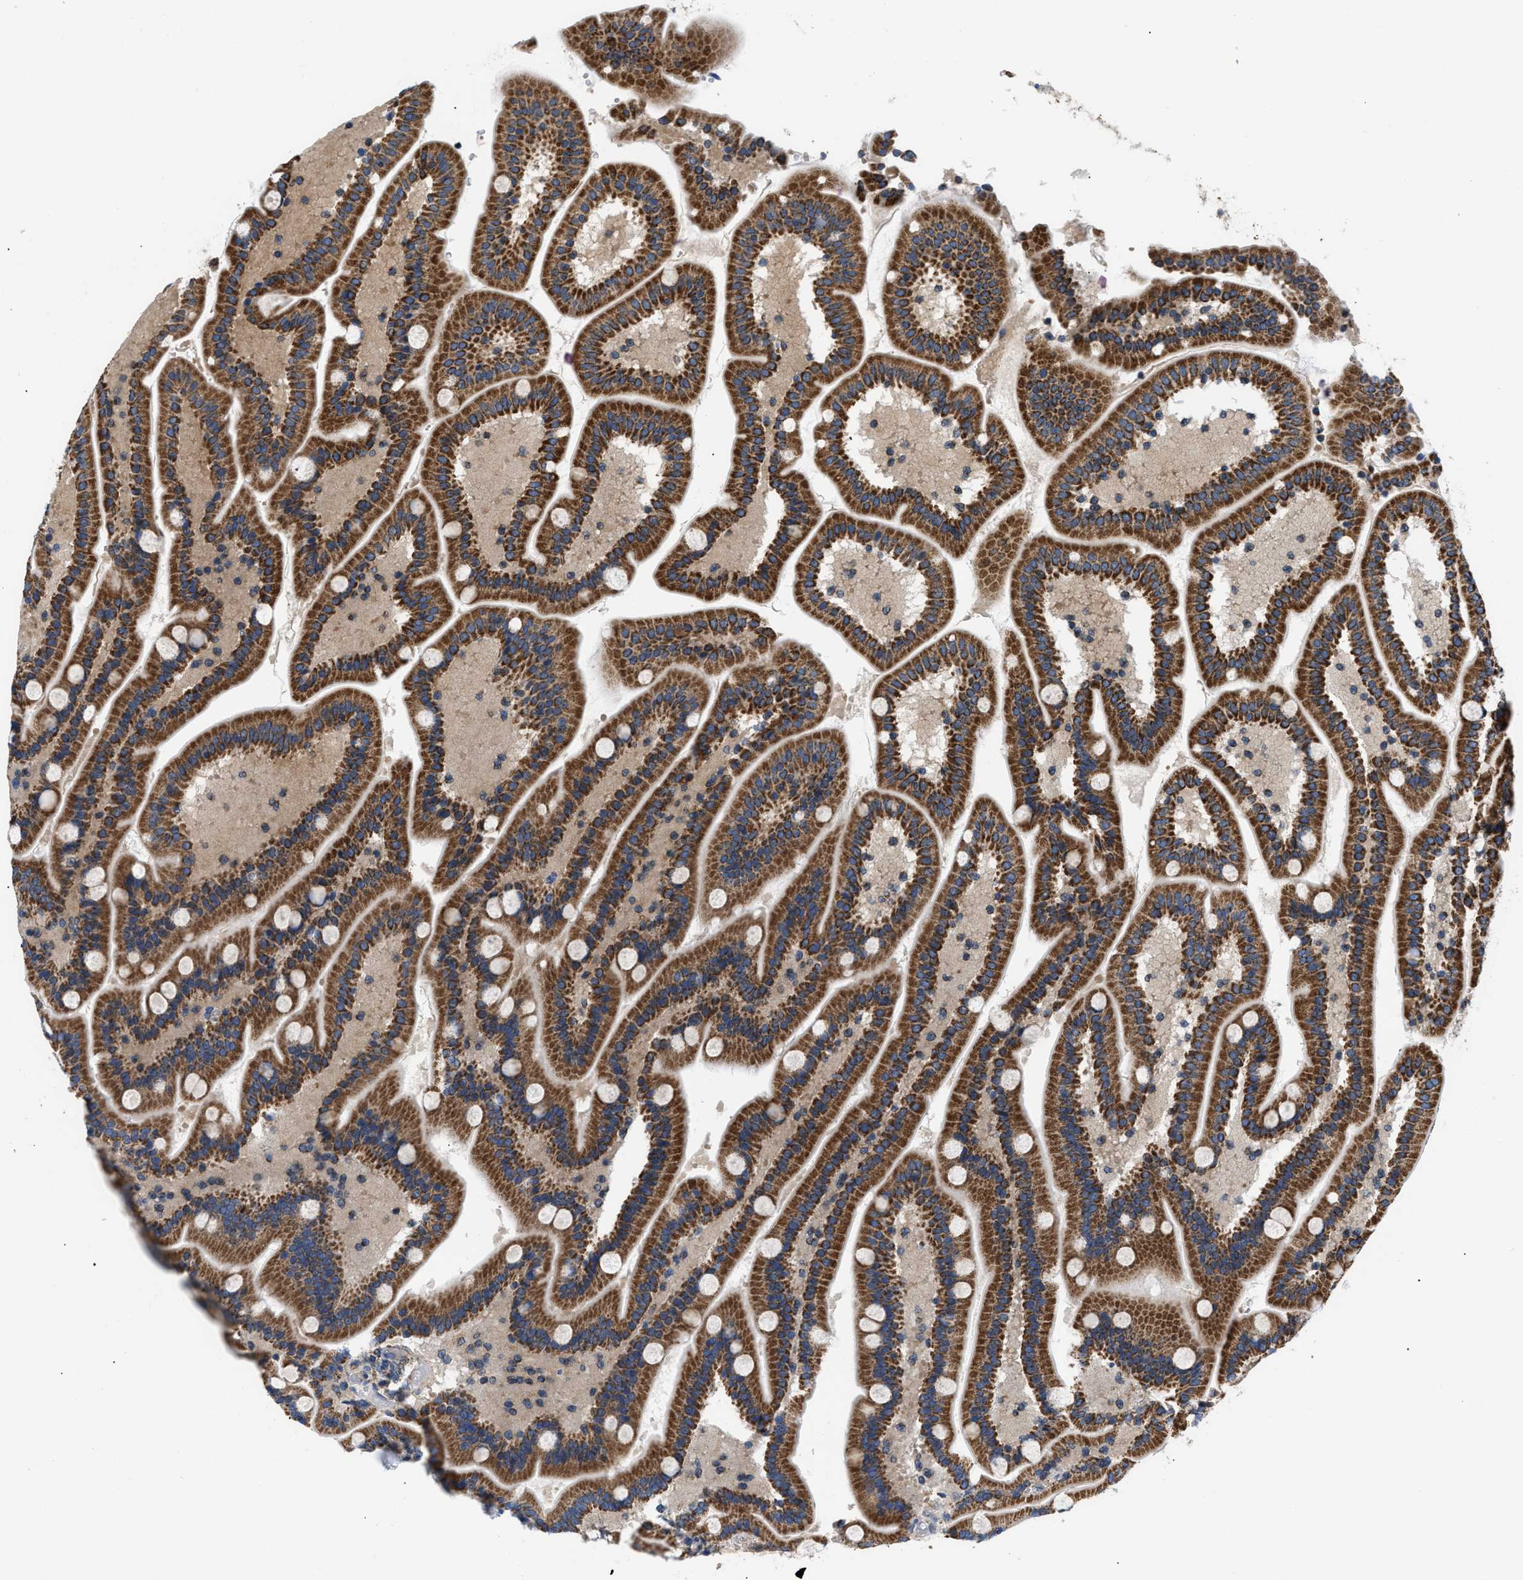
{"staining": {"intensity": "strong", "quantity": ">75%", "location": "cytoplasmic/membranous"}, "tissue": "duodenum", "cell_type": "Glandular cells", "image_type": "normal", "snomed": [{"axis": "morphology", "description": "Normal tissue, NOS"}, {"axis": "topography", "description": "Duodenum"}], "caption": "The micrograph displays staining of unremarkable duodenum, revealing strong cytoplasmic/membranous protein staining (brown color) within glandular cells. (DAB IHC with brightfield microscopy, high magnification).", "gene": "OPTN", "patient": {"sex": "male", "age": 54}}